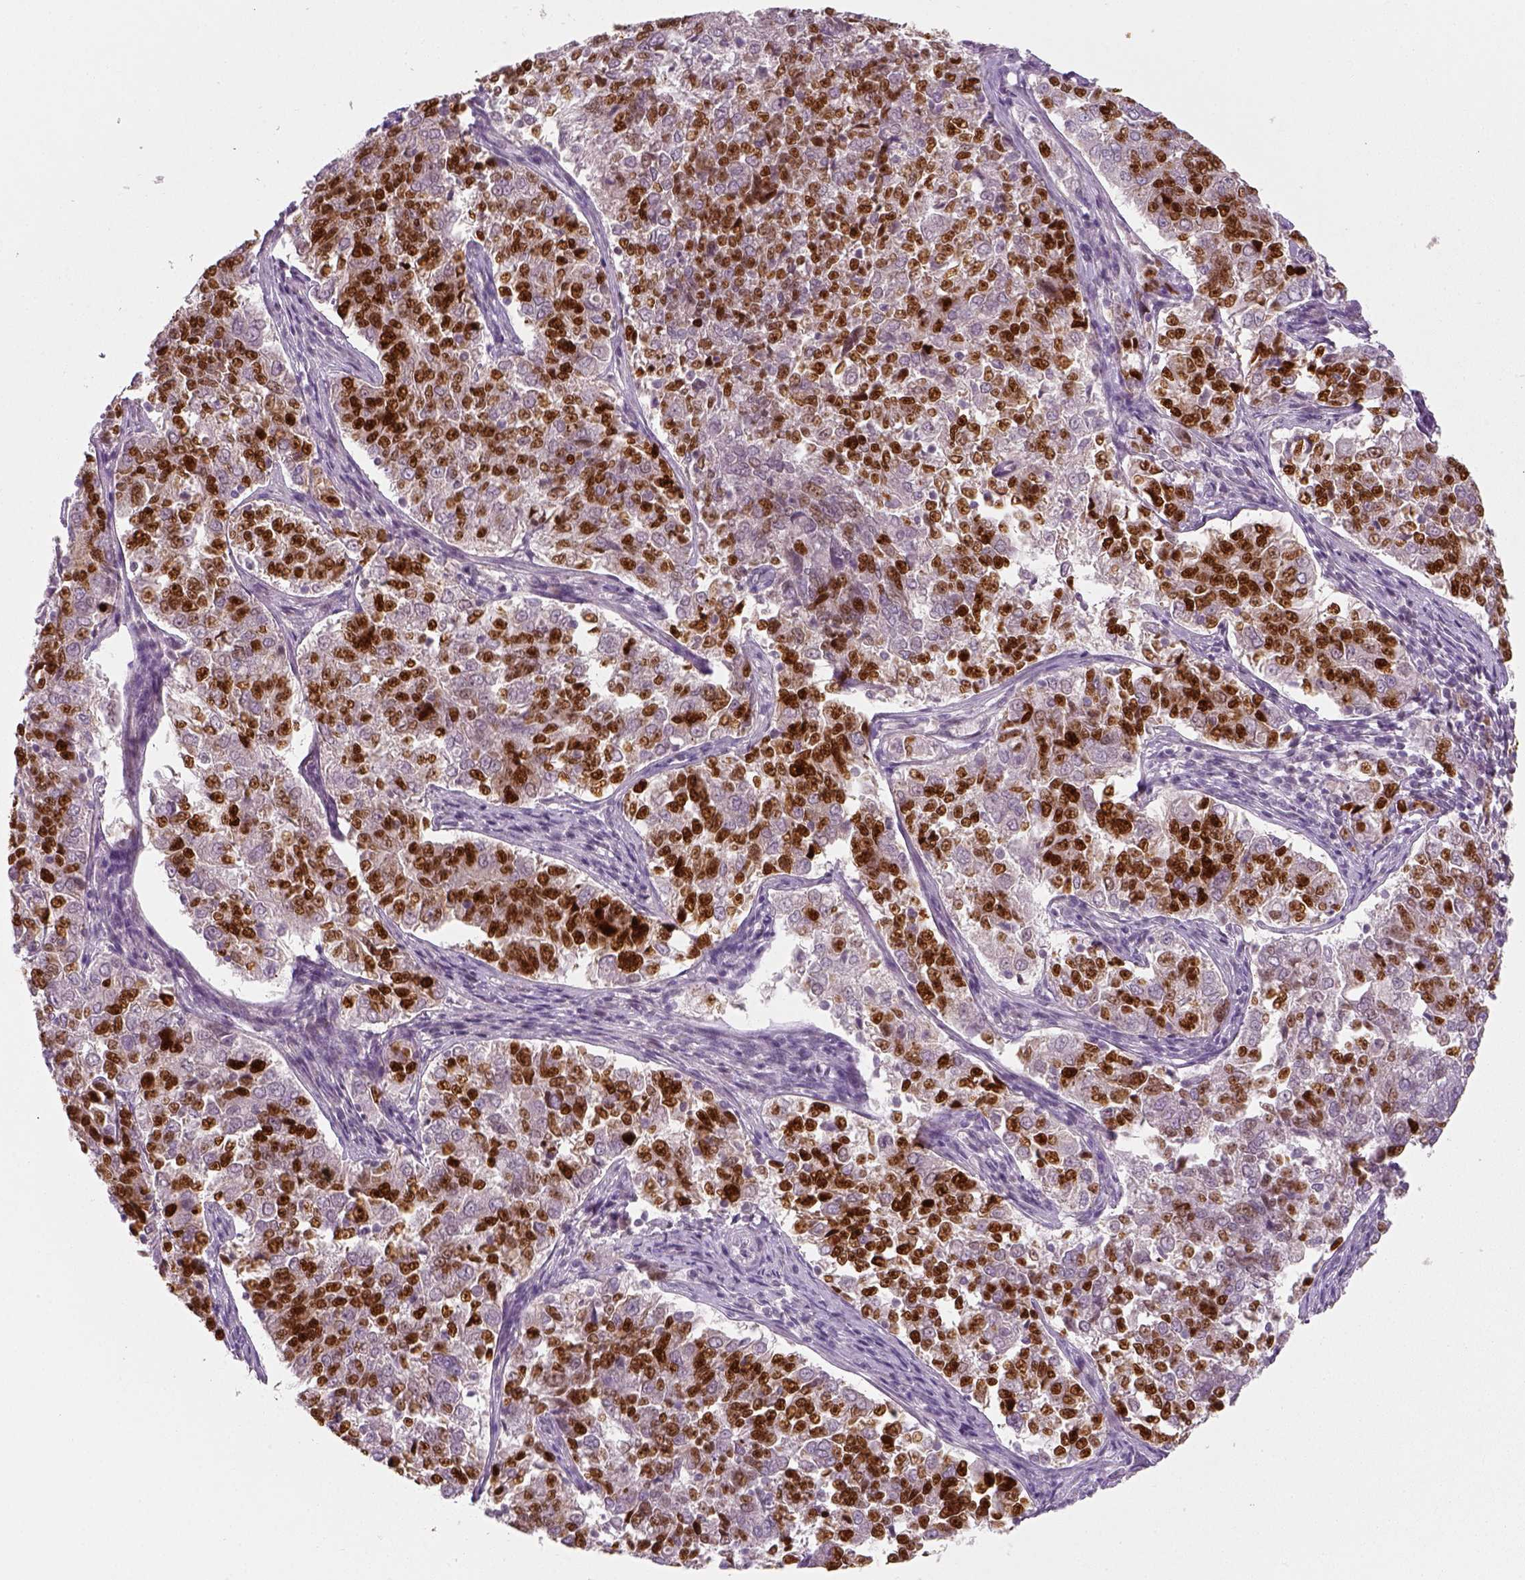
{"staining": {"intensity": "strong", "quantity": "25%-75%", "location": "nuclear"}, "tissue": "endometrial cancer", "cell_type": "Tumor cells", "image_type": "cancer", "snomed": [{"axis": "morphology", "description": "Adenocarcinoma, NOS"}, {"axis": "topography", "description": "Endometrium"}], "caption": "A high amount of strong nuclear staining is present in approximately 25%-75% of tumor cells in adenocarcinoma (endometrial) tissue.", "gene": "TP53", "patient": {"sex": "female", "age": 43}}